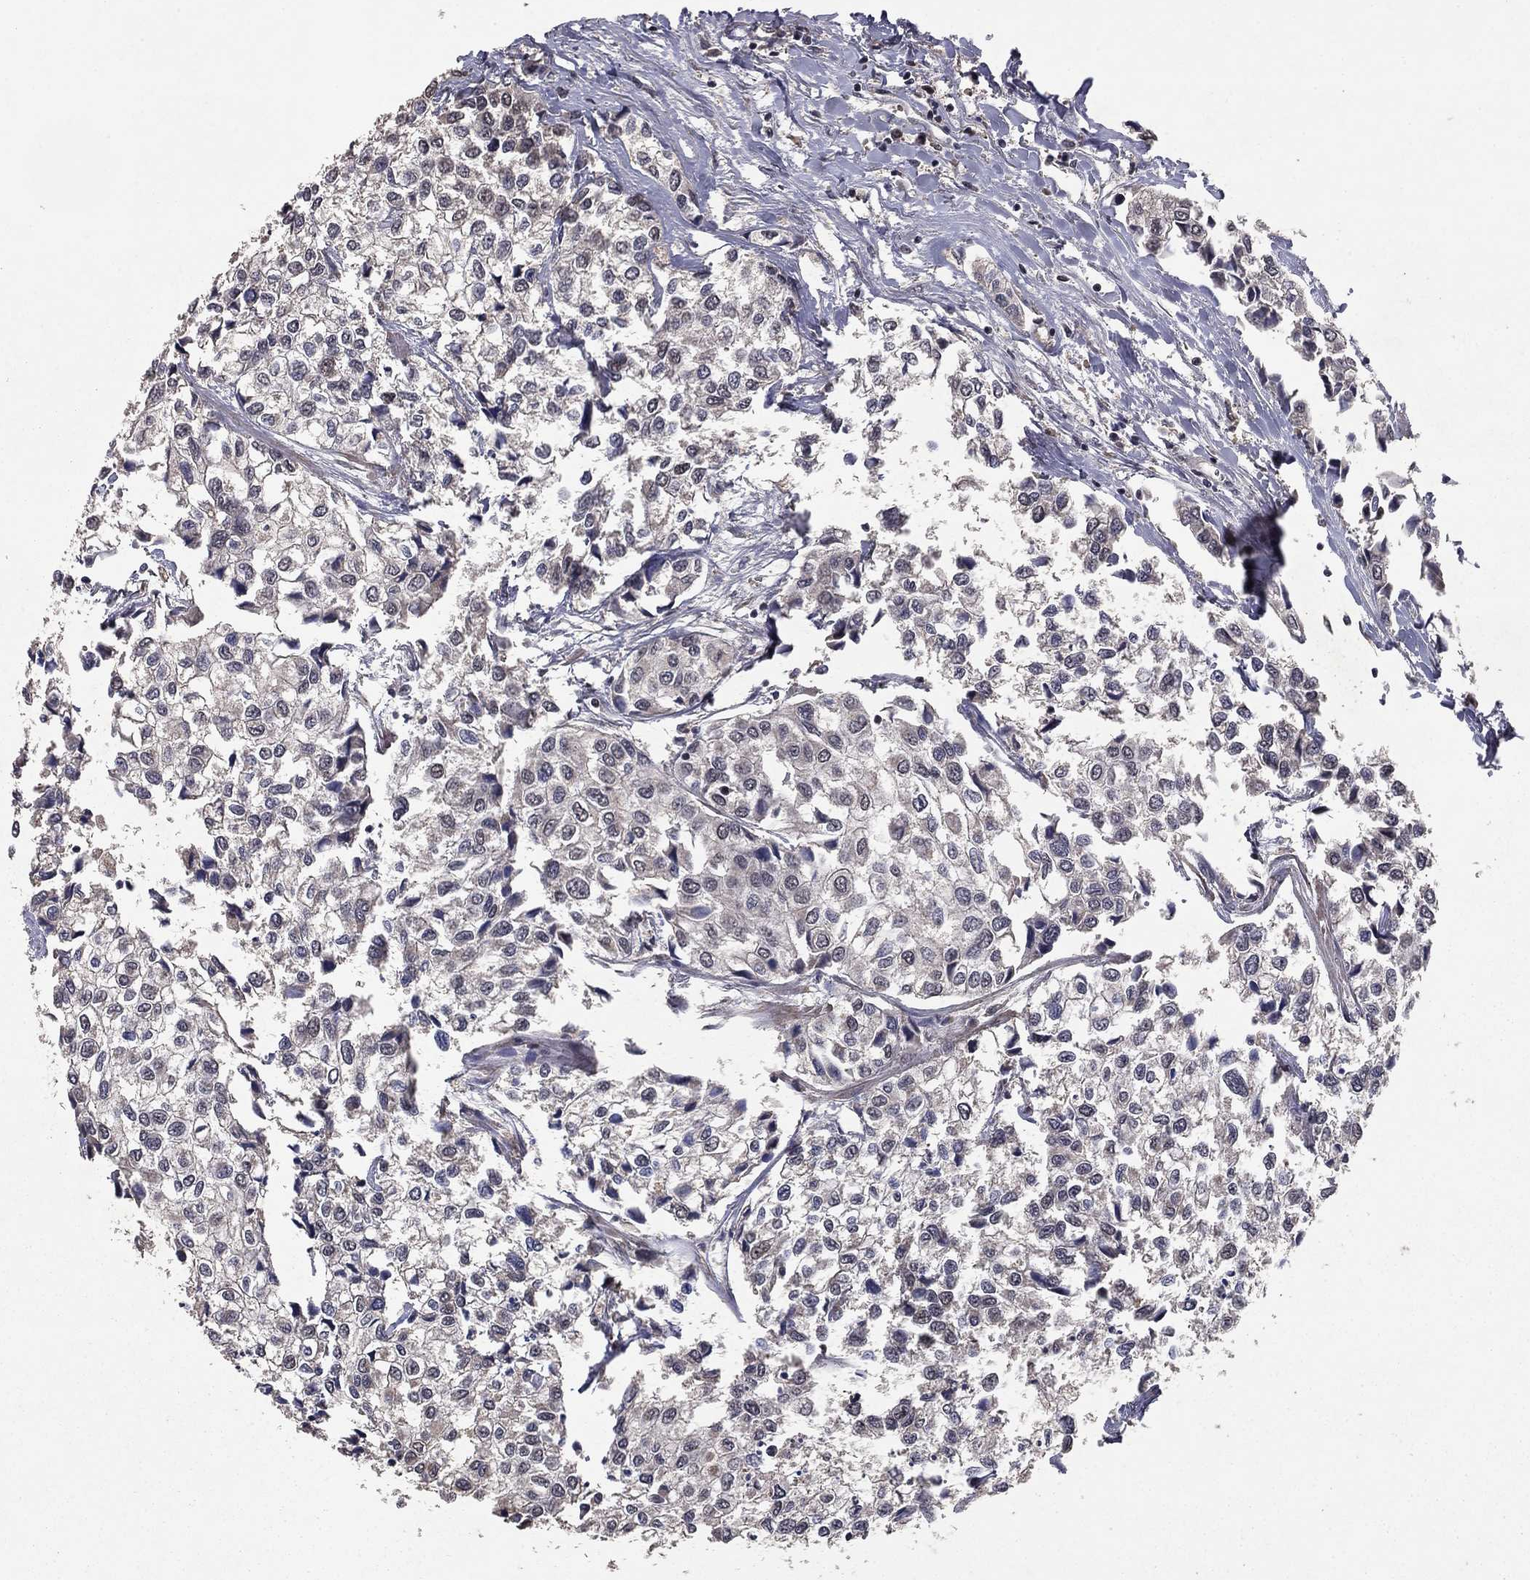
{"staining": {"intensity": "negative", "quantity": "none", "location": "none"}, "tissue": "urothelial cancer", "cell_type": "Tumor cells", "image_type": "cancer", "snomed": [{"axis": "morphology", "description": "Urothelial carcinoma, High grade"}, {"axis": "topography", "description": "Urinary bladder"}], "caption": "A photomicrograph of high-grade urothelial carcinoma stained for a protein exhibits no brown staining in tumor cells. (Immunohistochemistry, brightfield microscopy, high magnification).", "gene": "DHRS1", "patient": {"sex": "male", "age": 73}}